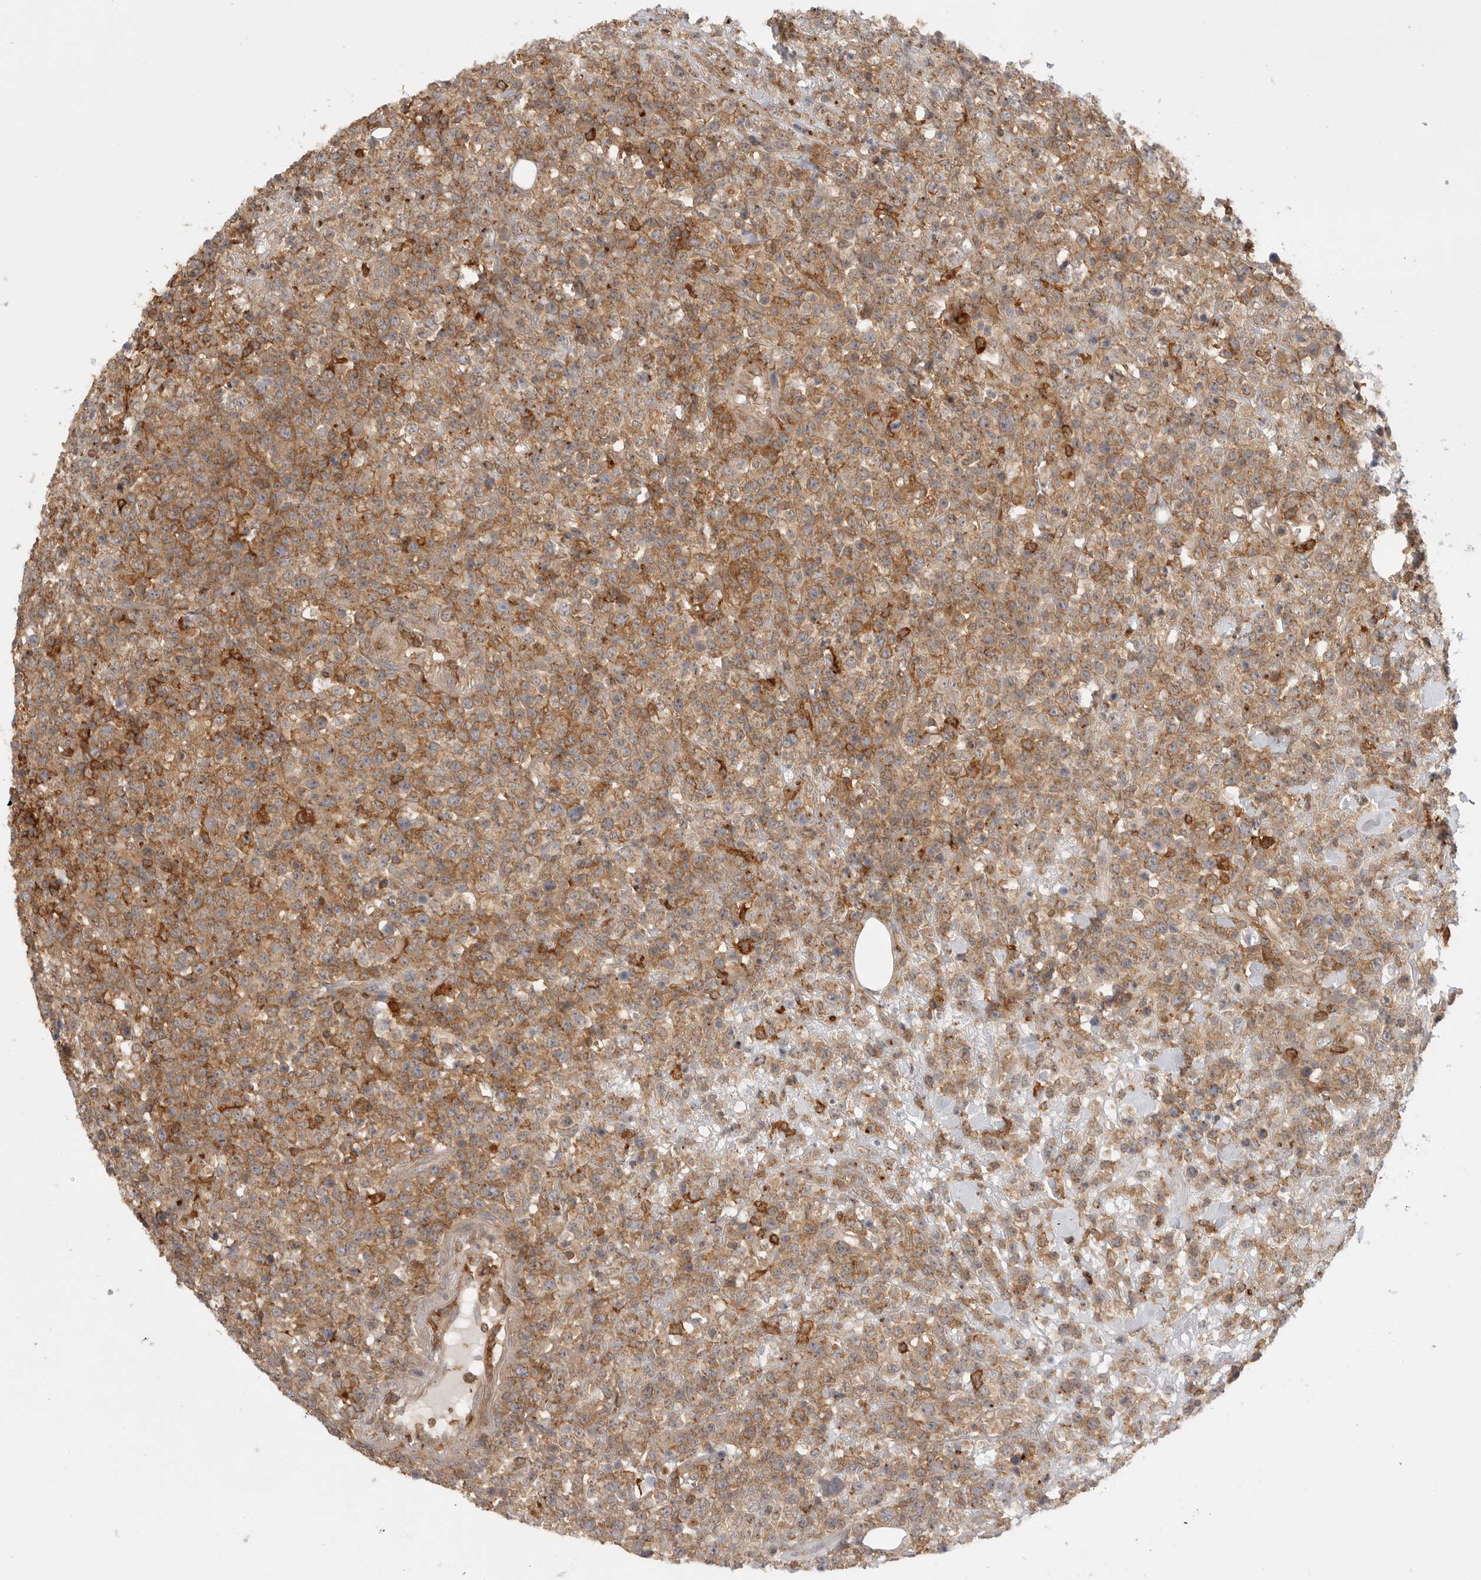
{"staining": {"intensity": "moderate", "quantity": ">75%", "location": "cytoplasmic/membranous"}, "tissue": "lymphoma", "cell_type": "Tumor cells", "image_type": "cancer", "snomed": [{"axis": "morphology", "description": "Malignant lymphoma, non-Hodgkin's type, High grade"}, {"axis": "topography", "description": "Colon"}], "caption": "Protein staining by immunohistochemistry (IHC) shows moderate cytoplasmic/membranous expression in about >75% of tumor cells in lymphoma.", "gene": "DBNL", "patient": {"sex": "female", "age": 53}}